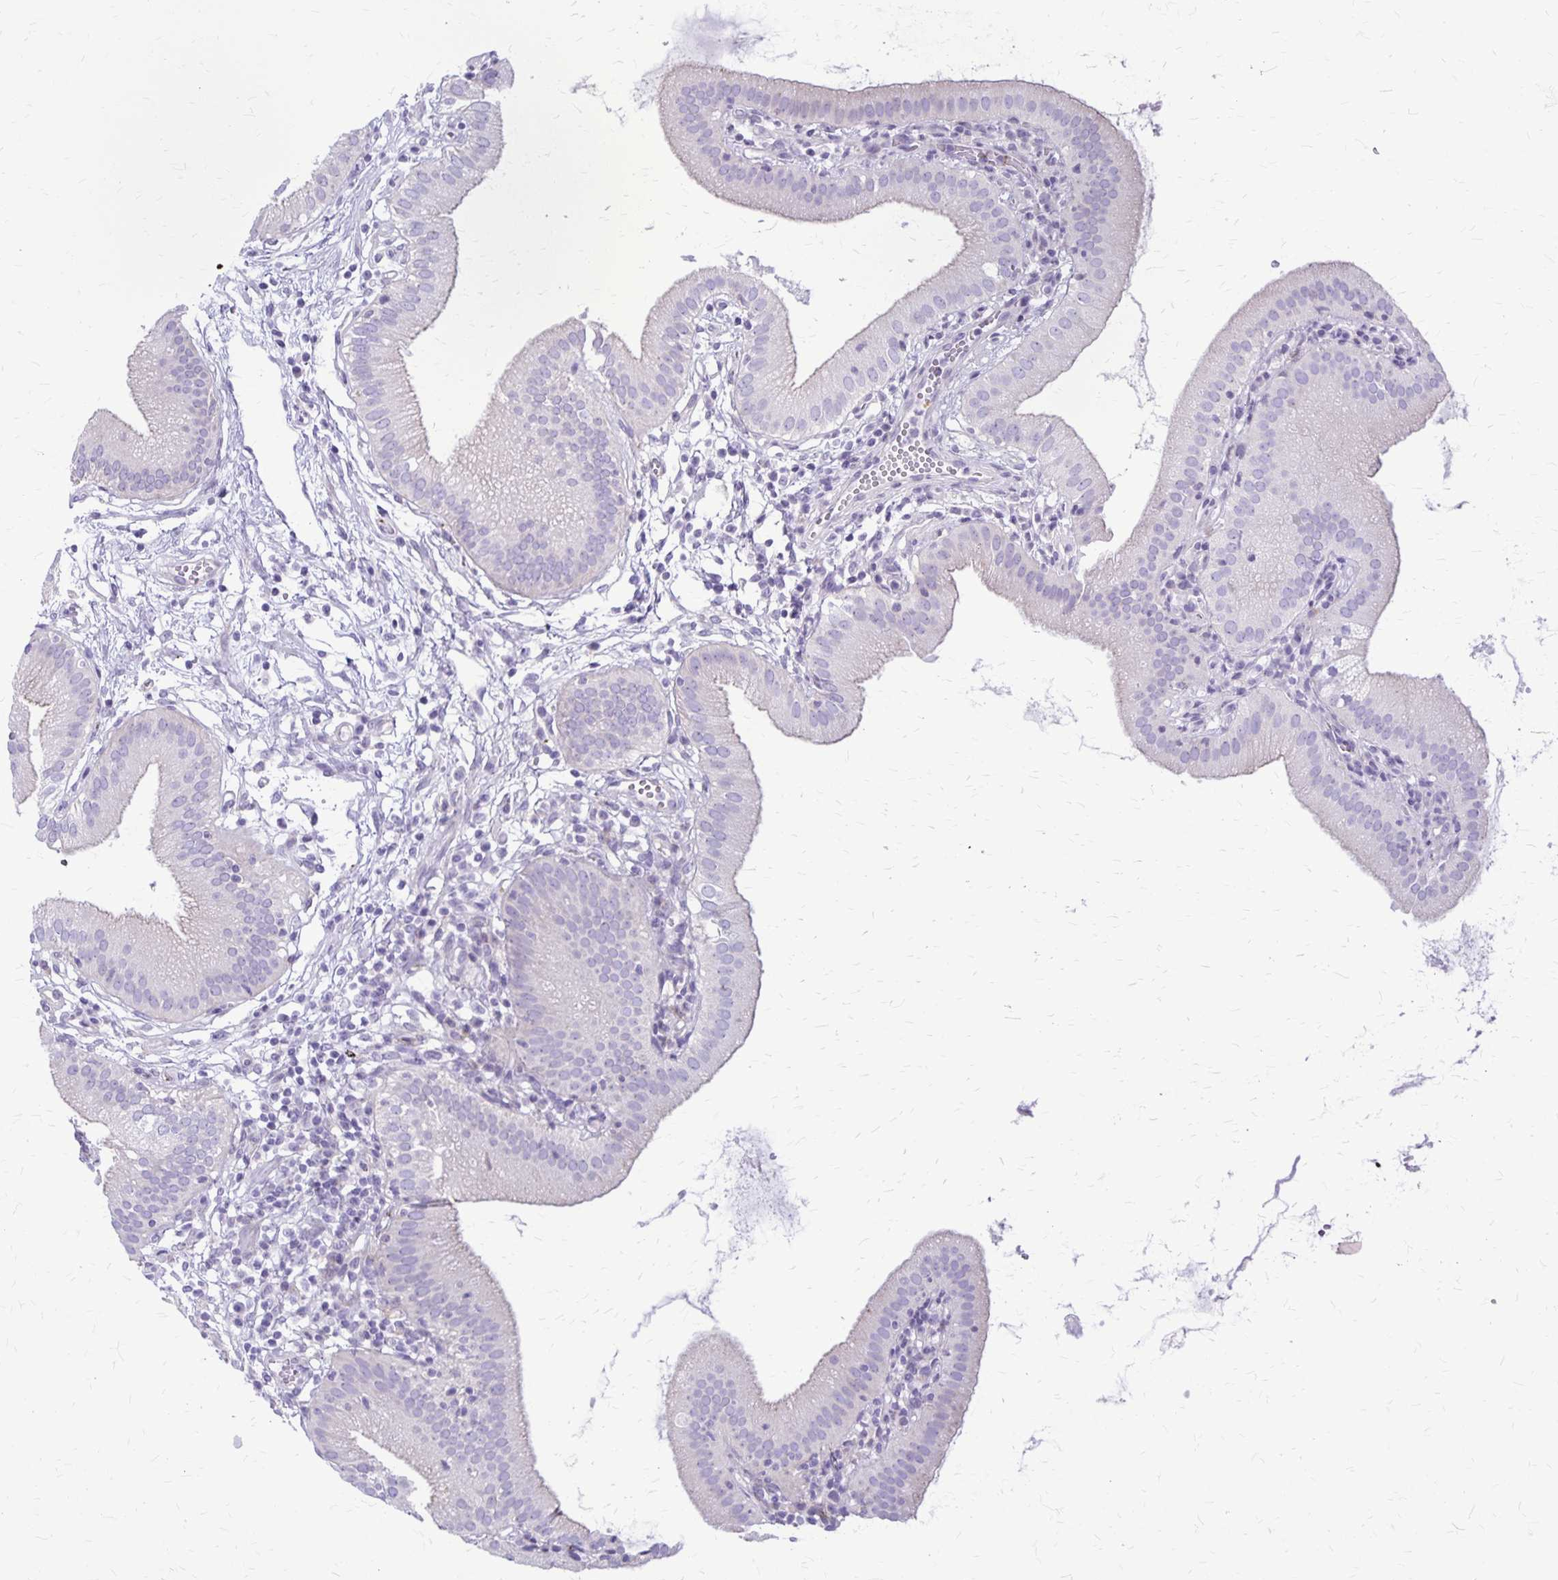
{"staining": {"intensity": "negative", "quantity": "none", "location": "none"}, "tissue": "gallbladder", "cell_type": "Glandular cells", "image_type": "normal", "snomed": [{"axis": "morphology", "description": "Normal tissue, NOS"}, {"axis": "topography", "description": "Gallbladder"}], "caption": "This is a photomicrograph of IHC staining of benign gallbladder, which shows no positivity in glandular cells. (Stains: DAB (3,3'-diaminobenzidine) immunohistochemistry (IHC) with hematoxylin counter stain, Microscopy: brightfield microscopy at high magnification).", "gene": "GP9", "patient": {"sex": "female", "age": 65}}